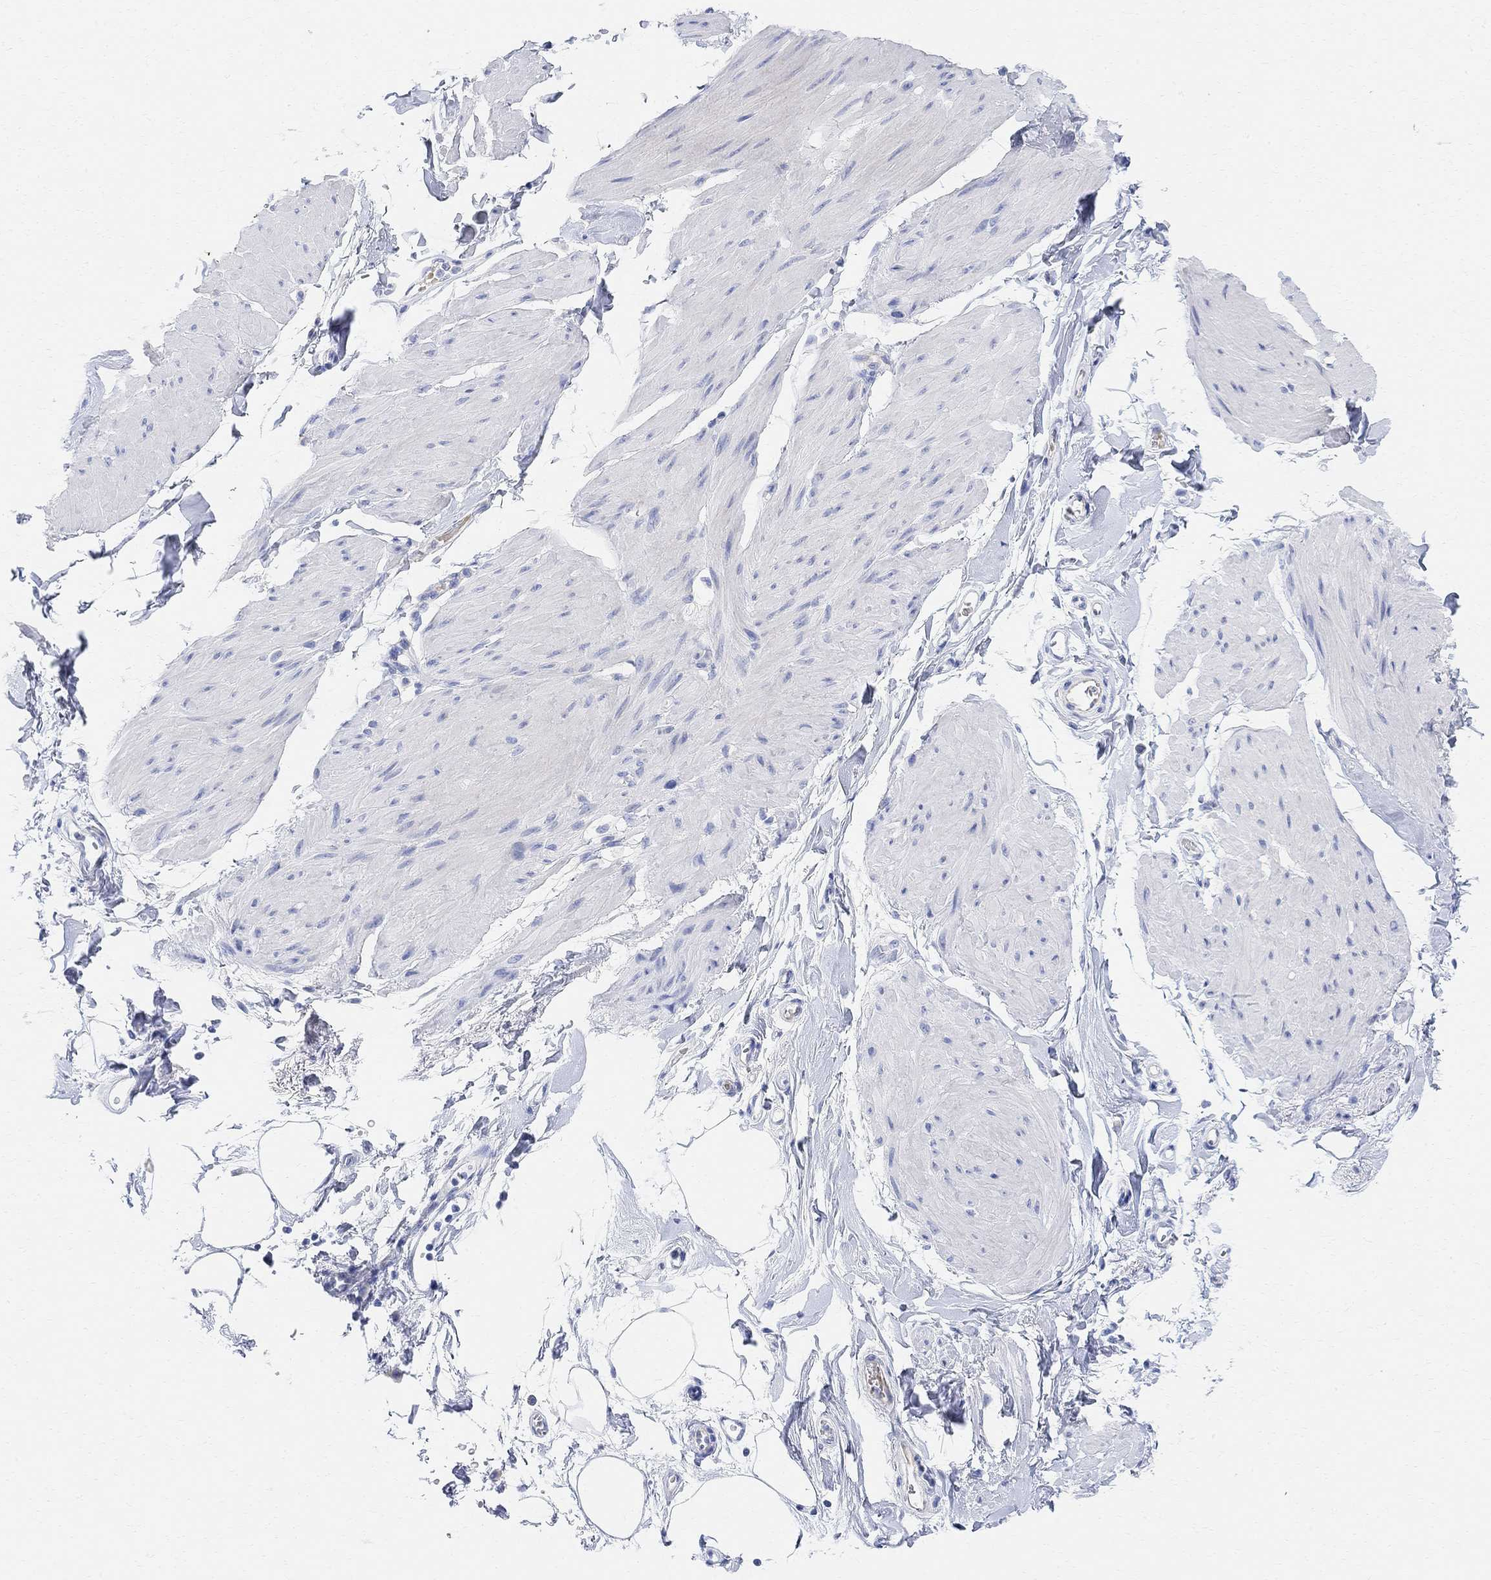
{"staining": {"intensity": "negative", "quantity": "none", "location": "none"}, "tissue": "smooth muscle", "cell_type": "Smooth muscle cells", "image_type": "normal", "snomed": [{"axis": "morphology", "description": "Normal tissue, NOS"}, {"axis": "topography", "description": "Adipose tissue"}, {"axis": "topography", "description": "Smooth muscle"}, {"axis": "topography", "description": "Peripheral nerve tissue"}], "caption": "IHC photomicrograph of unremarkable human smooth muscle stained for a protein (brown), which shows no positivity in smooth muscle cells. (DAB (3,3'-diaminobenzidine) immunohistochemistry (IHC) with hematoxylin counter stain).", "gene": "RETNLB", "patient": {"sex": "male", "age": 83}}